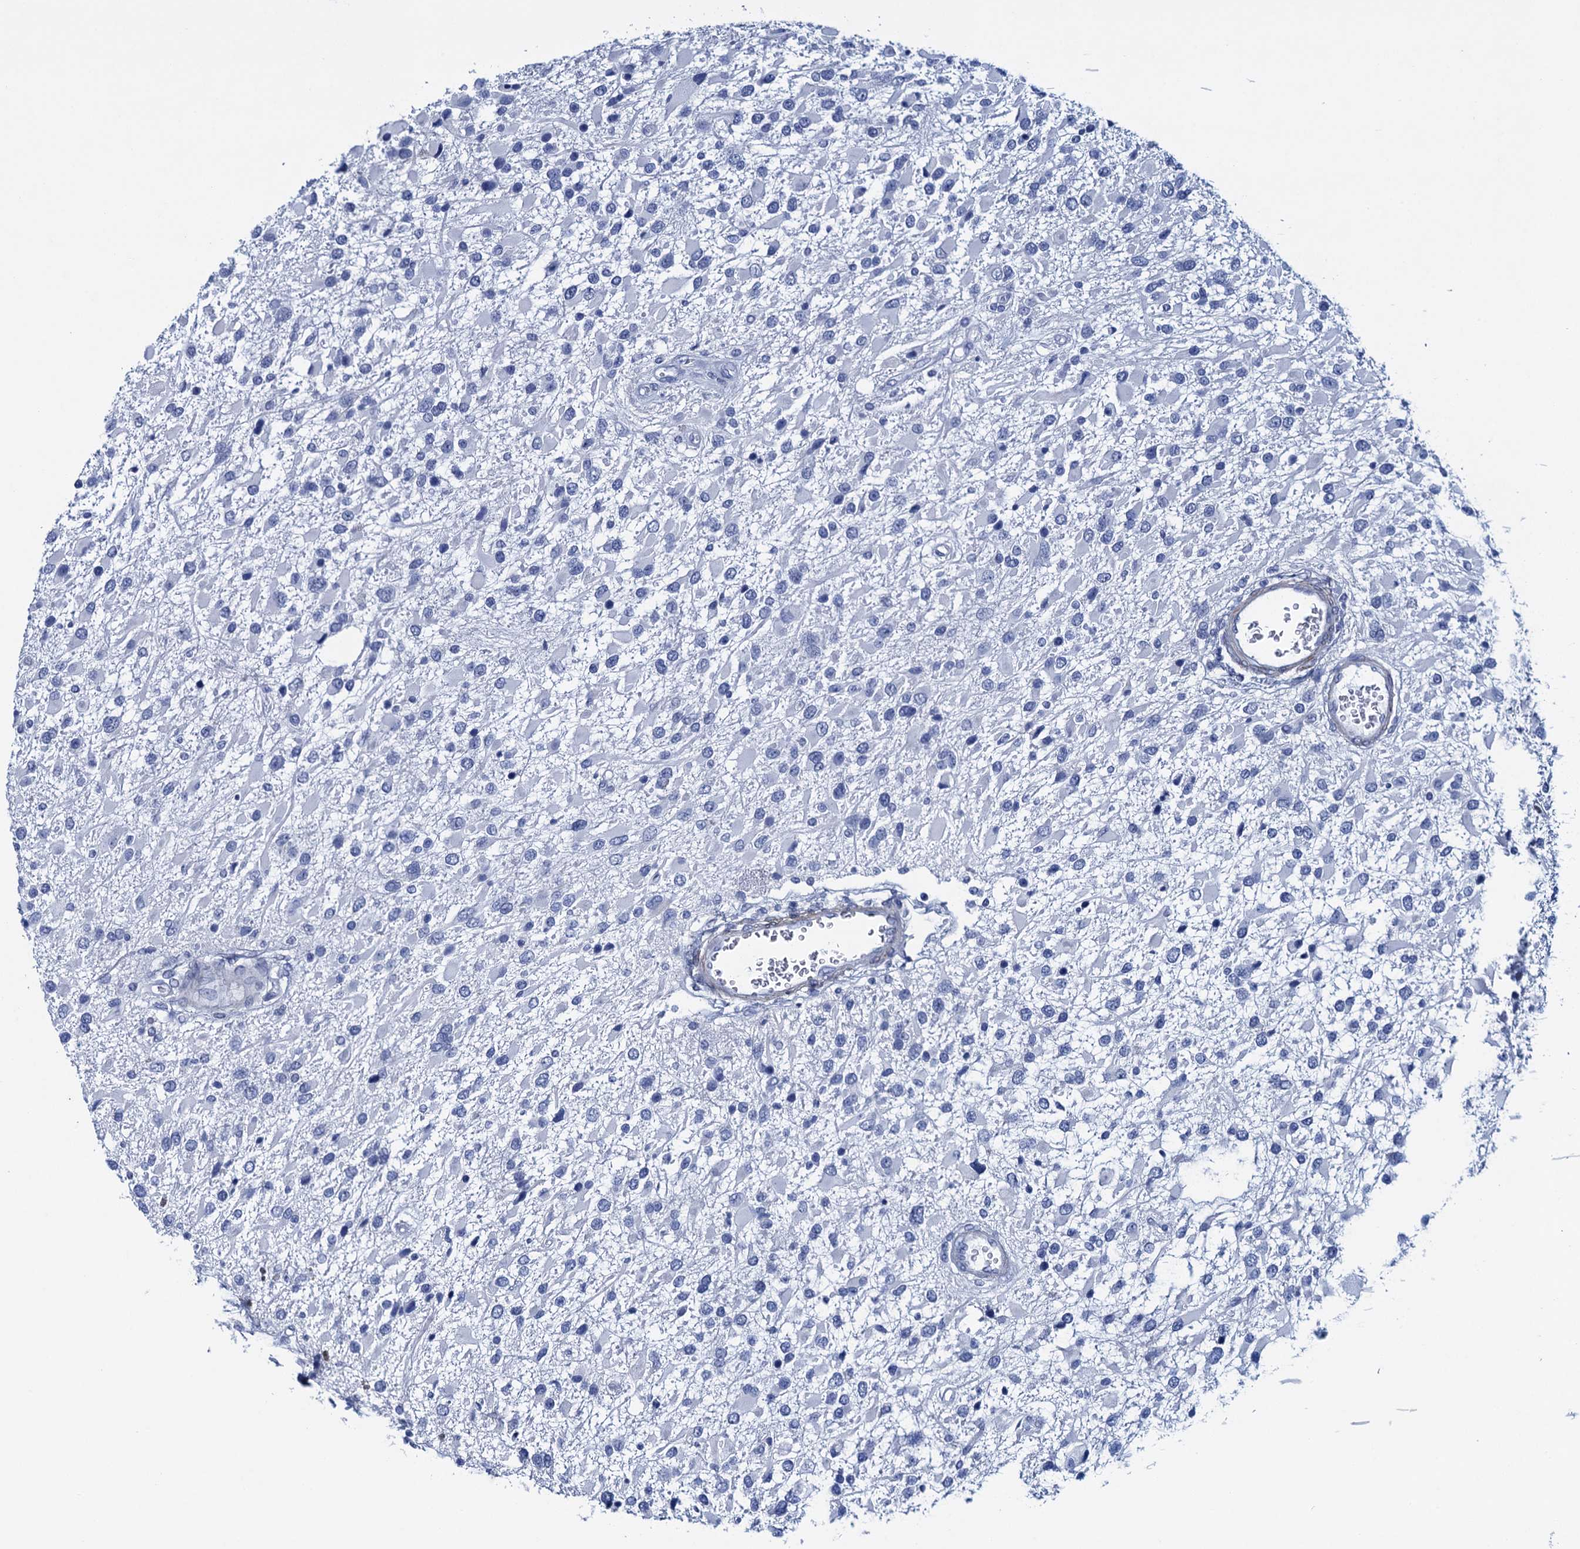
{"staining": {"intensity": "negative", "quantity": "none", "location": "none"}, "tissue": "glioma", "cell_type": "Tumor cells", "image_type": "cancer", "snomed": [{"axis": "morphology", "description": "Glioma, malignant, High grade"}, {"axis": "topography", "description": "Brain"}], "caption": "Tumor cells are negative for brown protein staining in glioma. The staining was performed using DAB to visualize the protein expression in brown, while the nuclei were stained in blue with hematoxylin (Magnification: 20x).", "gene": "RHCG", "patient": {"sex": "male", "age": 53}}